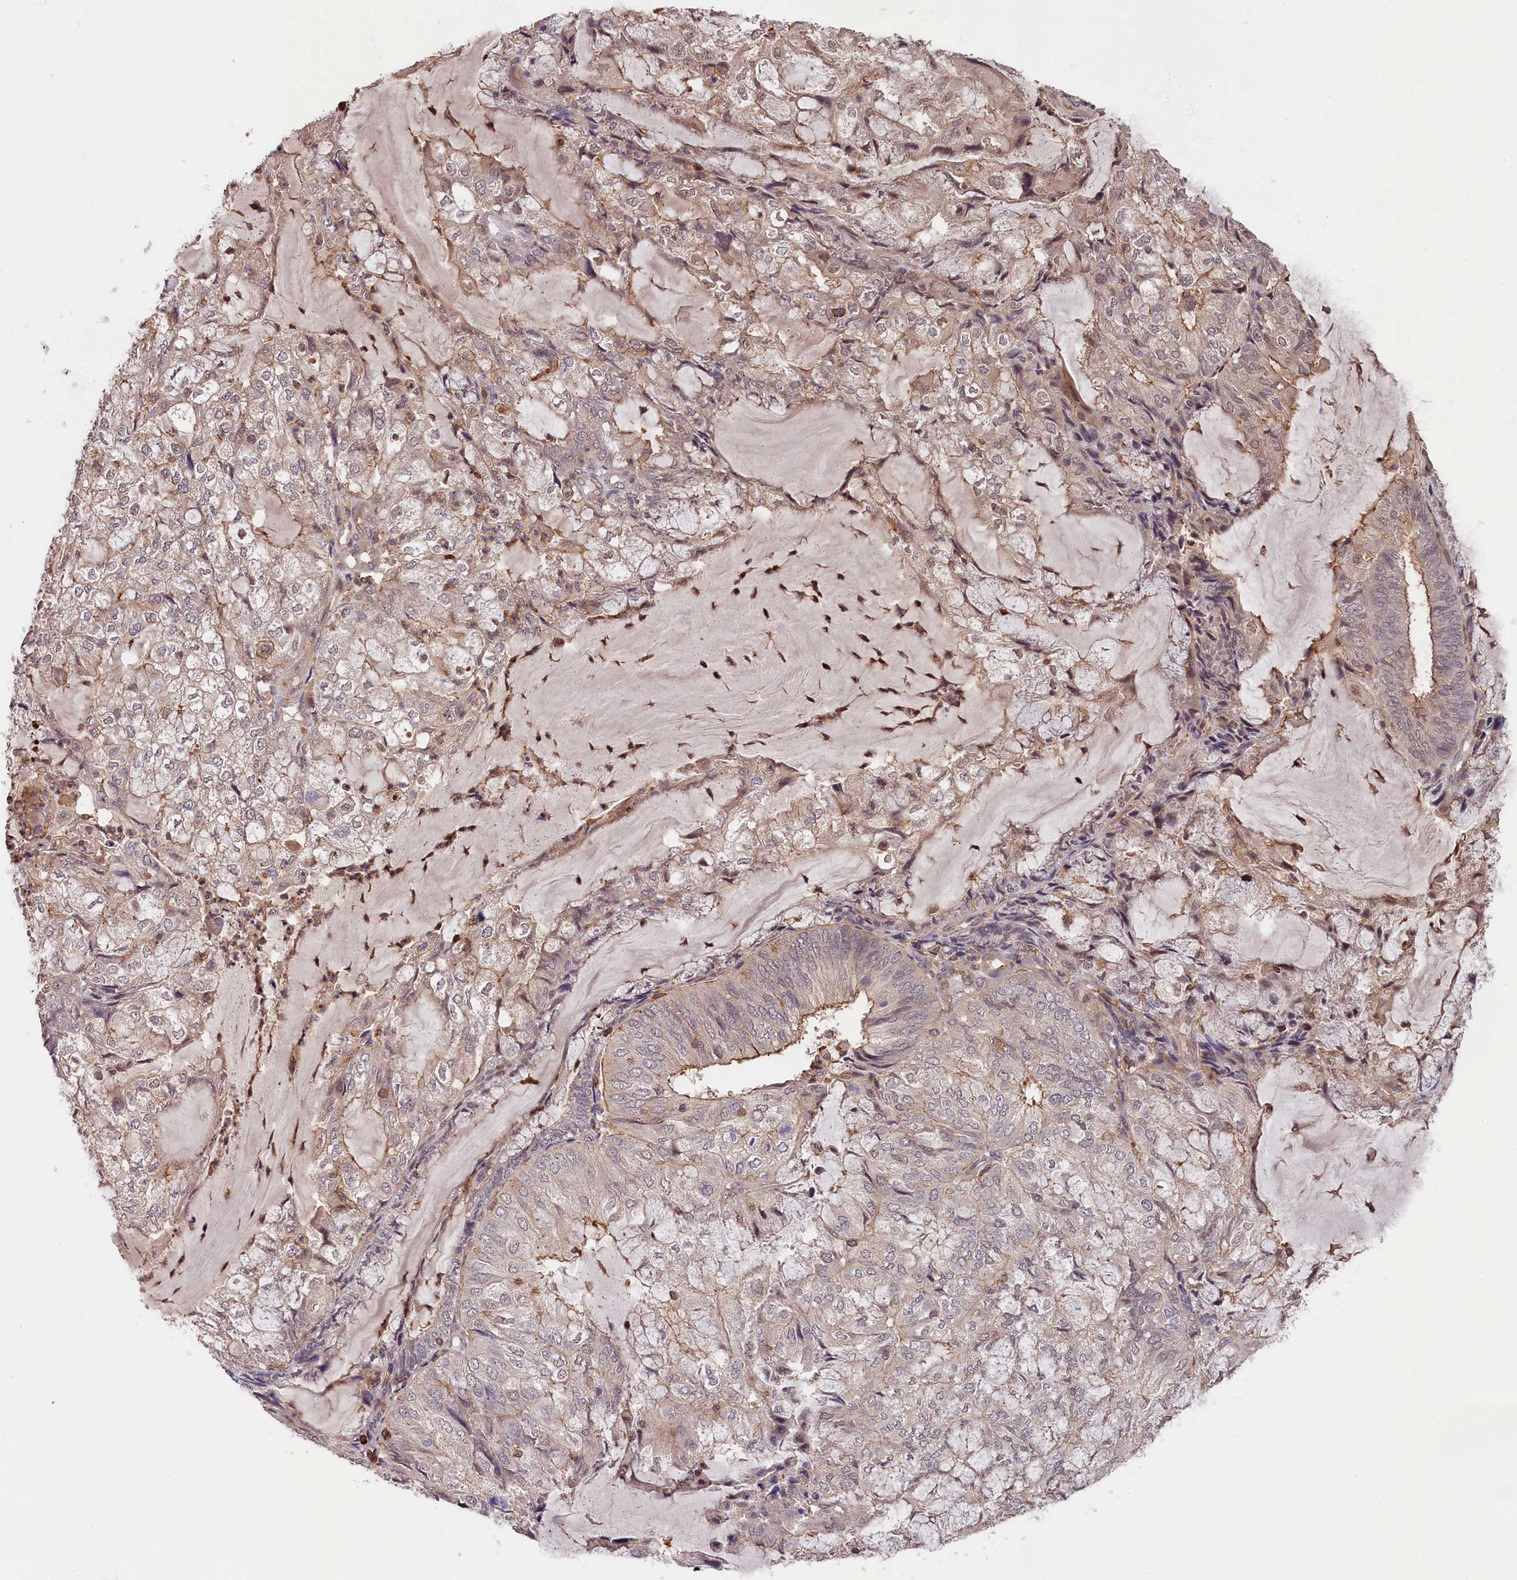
{"staining": {"intensity": "moderate", "quantity": "<25%", "location": "cytoplasmic/membranous"}, "tissue": "endometrial cancer", "cell_type": "Tumor cells", "image_type": "cancer", "snomed": [{"axis": "morphology", "description": "Adenocarcinoma, NOS"}, {"axis": "topography", "description": "Endometrium"}], "caption": "A micrograph of endometrial cancer stained for a protein reveals moderate cytoplasmic/membranous brown staining in tumor cells. The staining was performed using DAB to visualize the protein expression in brown, while the nuclei were stained in blue with hematoxylin (Magnification: 20x).", "gene": "SKIDA1", "patient": {"sex": "female", "age": 81}}